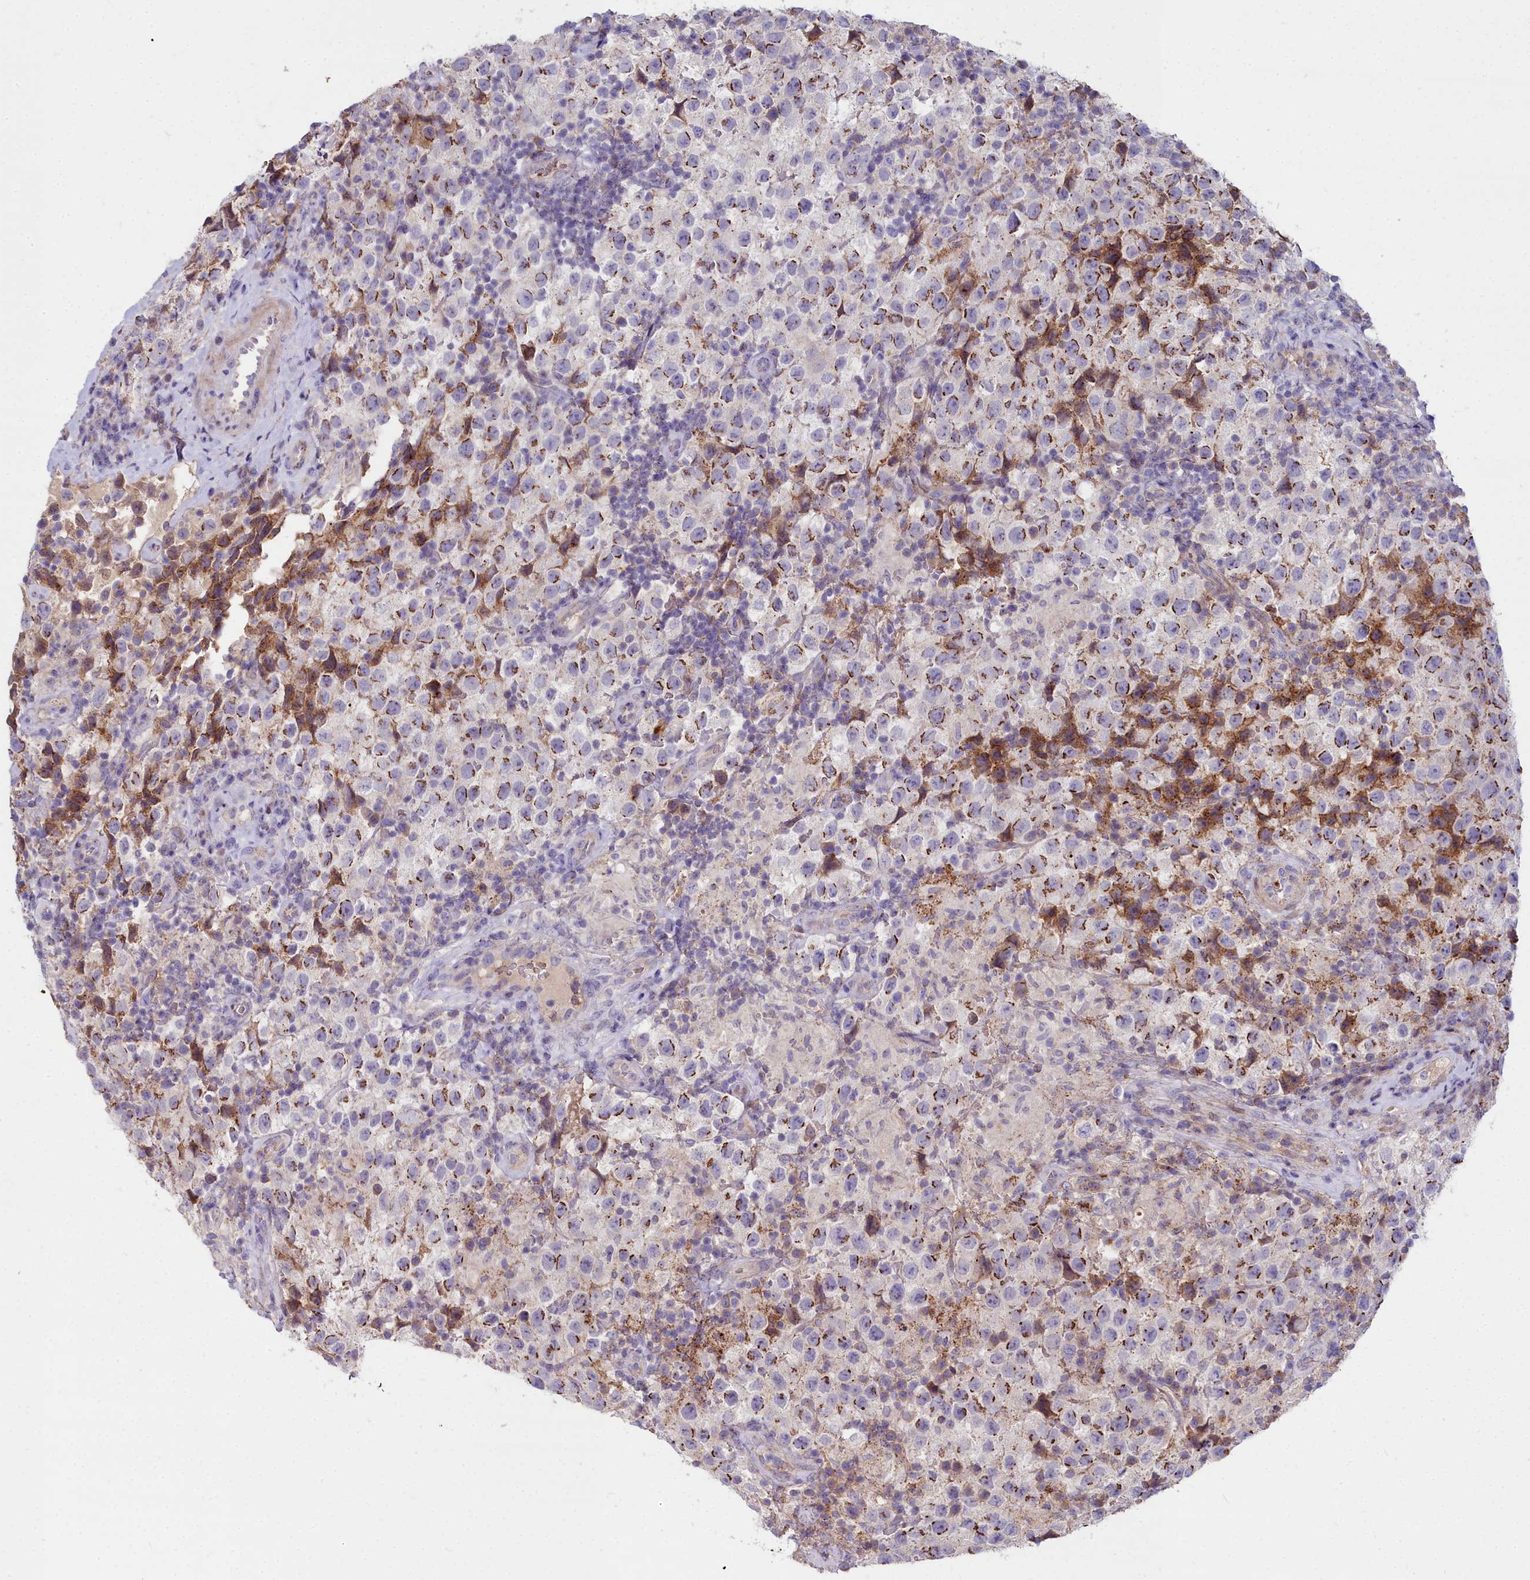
{"staining": {"intensity": "moderate", "quantity": "25%-75%", "location": "cytoplasmic/membranous"}, "tissue": "testis cancer", "cell_type": "Tumor cells", "image_type": "cancer", "snomed": [{"axis": "morphology", "description": "Seminoma, NOS"}, {"axis": "morphology", "description": "Carcinoma, Embryonal, NOS"}, {"axis": "topography", "description": "Testis"}], "caption": "Human testis cancer (embryonal carcinoma) stained with a brown dye displays moderate cytoplasmic/membranous positive staining in about 25%-75% of tumor cells.", "gene": "FRMPD1", "patient": {"sex": "male", "age": 41}}